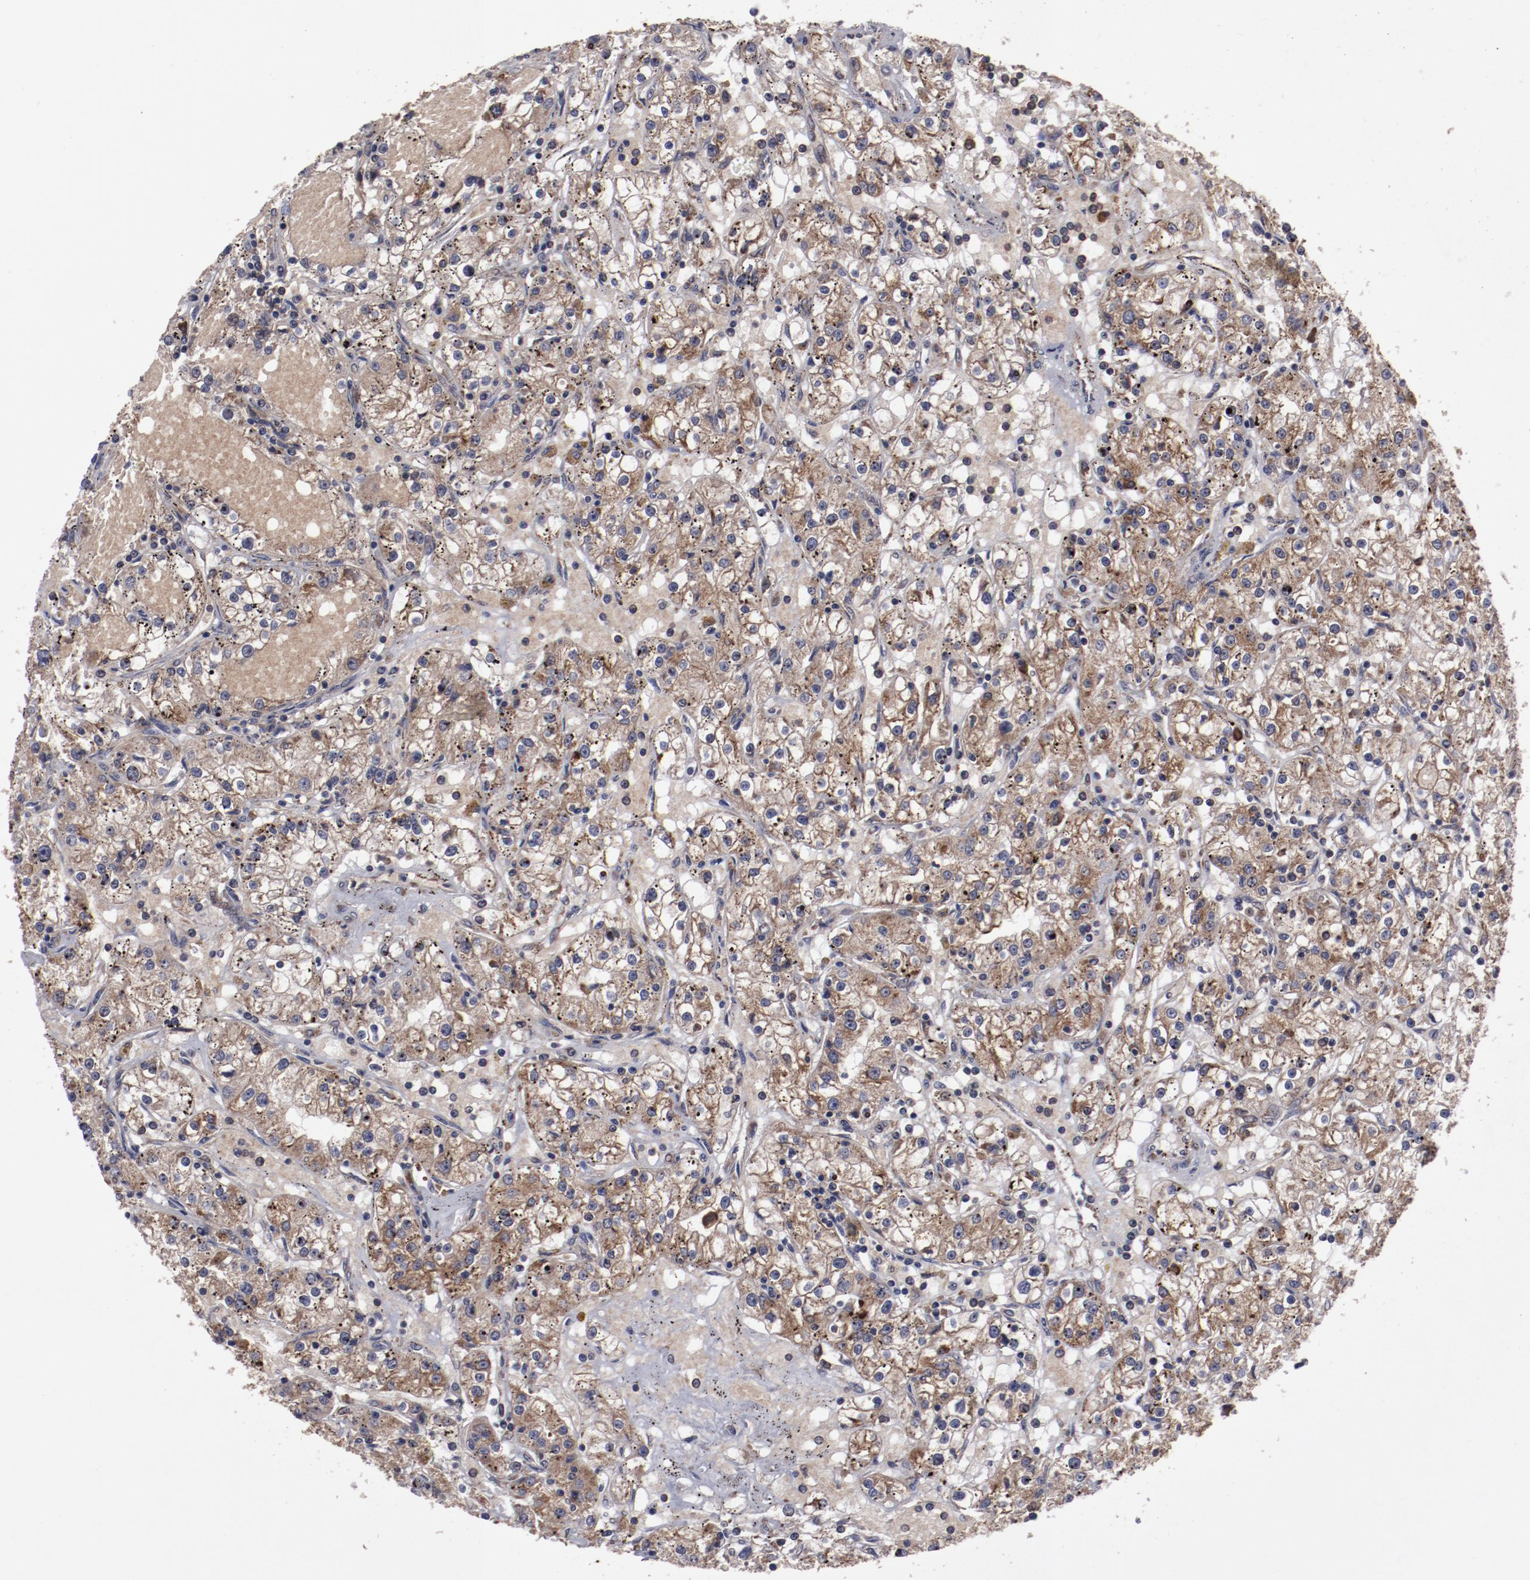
{"staining": {"intensity": "moderate", "quantity": ">75%", "location": "cytoplasmic/membranous"}, "tissue": "renal cancer", "cell_type": "Tumor cells", "image_type": "cancer", "snomed": [{"axis": "morphology", "description": "Adenocarcinoma, NOS"}, {"axis": "topography", "description": "Kidney"}], "caption": "The immunohistochemical stain highlights moderate cytoplasmic/membranous positivity in tumor cells of renal cancer tissue. The protein of interest is shown in brown color, while the nuclei are stained blue.", "gene": "RPS4Y1", "patient": {"sex": "male", "age": 56}}